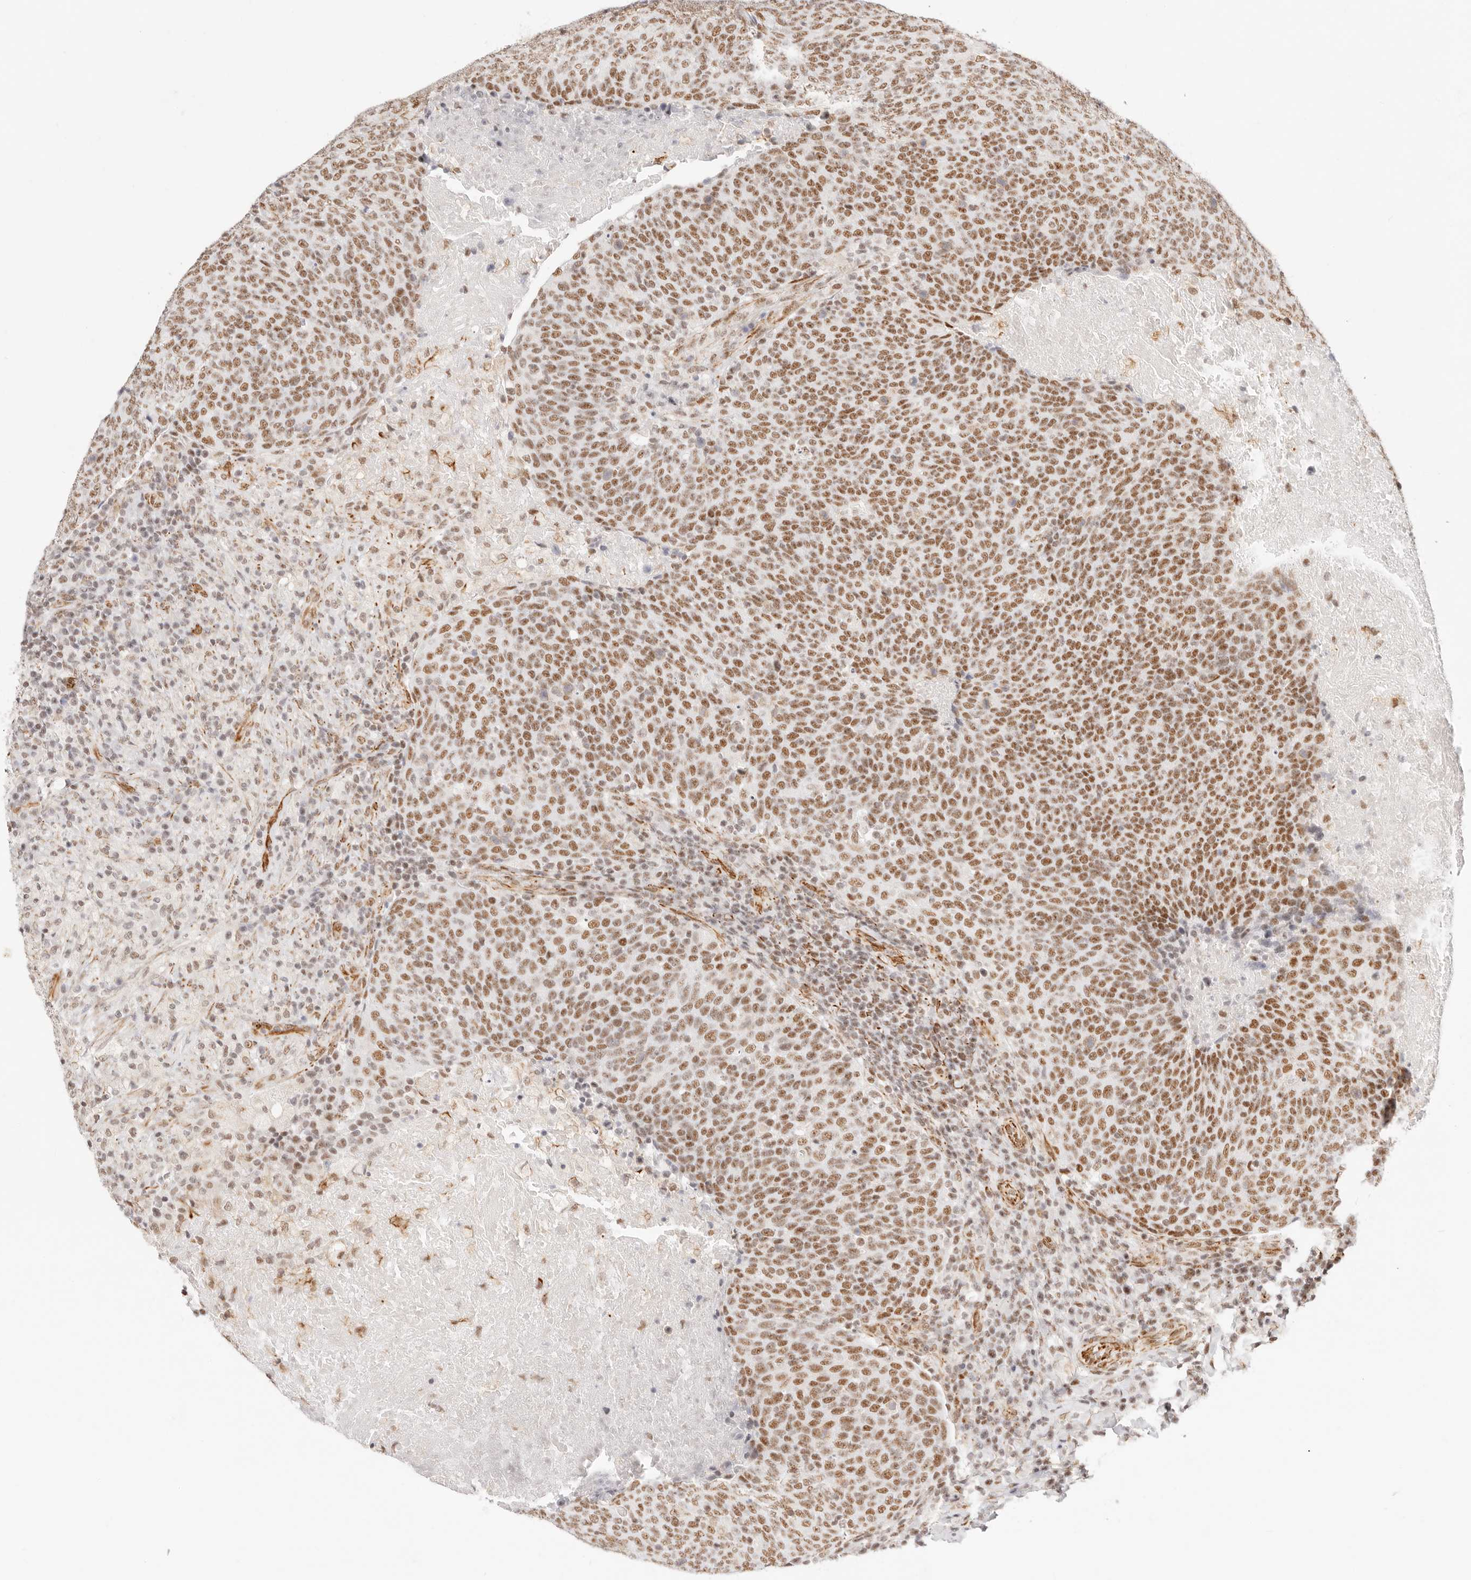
{"staining": {"intensity": "strong", "quantity": ">75%", "location": "nuclear"}, "tissue": "head and neck cancer", "cell_type": "Tumor cells", "image_type": "cancer", "snomed": [{"axis": "morphology", "description": "Squamous cell carcinoma, NOS"}, {"axis": "morphology", "description": "Squamous cell carcinoma, metastatic, NOS"}, {"axis": "topography", "description": "Lymph node"}, {"axis": "topography", "description": "Head-Neck"}], "caption": "DAB immunohistochemical staining of head and neck cancer exhibits strong nuclear protein expression in approximately >75% of tumor cells. Ihc stains the protein of interest in brown and the nuclei are stained blue.", "gene": "ZC3H11A", "patient": {"sex": "male", "age": 62}}